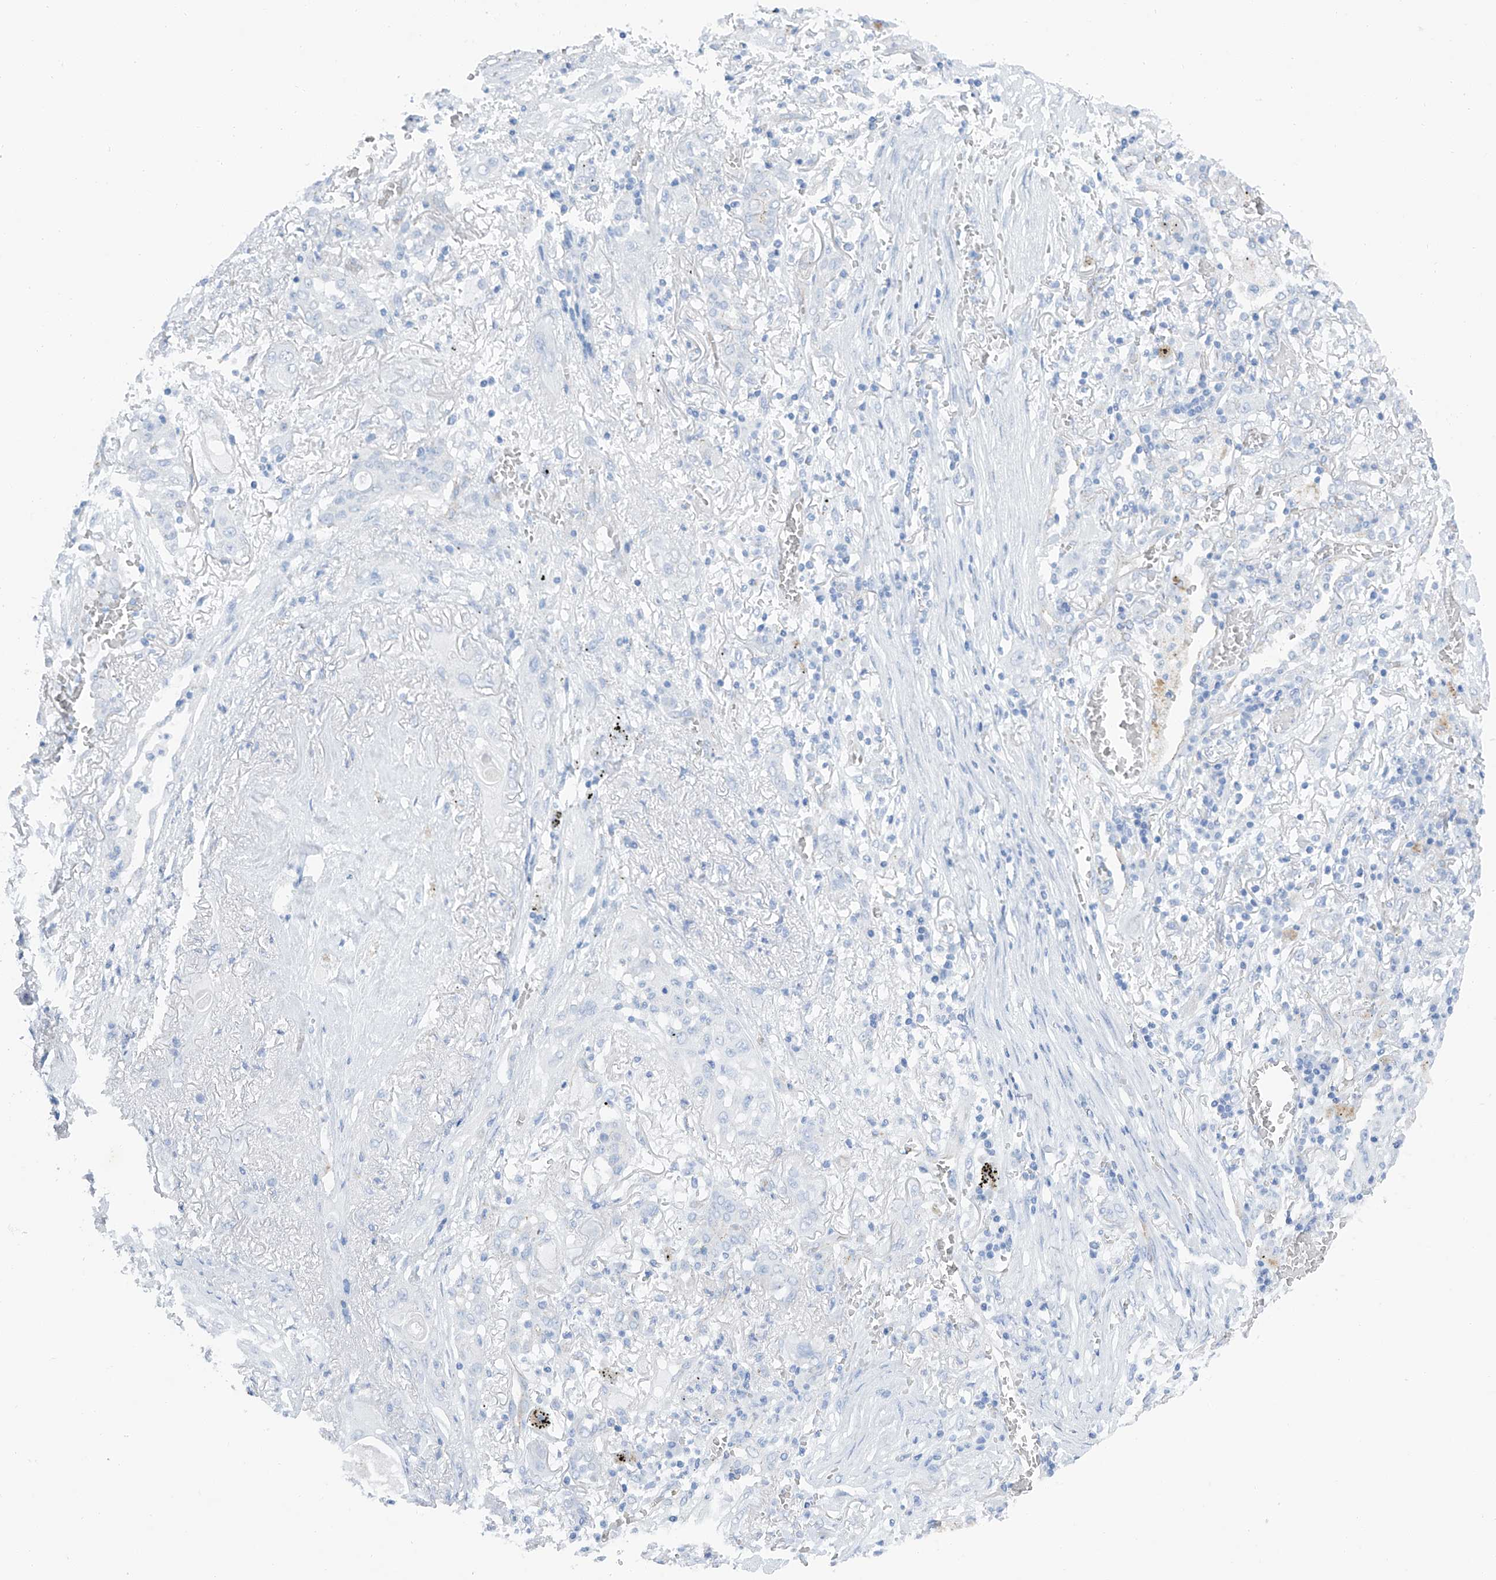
{"staining": {"intensity": "negative", "quantity": "none", "location": "none"}, "tissue": "lung cancer", "cell_type": "Tumor cells", "image_type": "cancer", "snomed": [{"axis": "morphology", "description": "Squamous cell carcinoma, NOS"}, {"axis": "topography", "description": "Lung"}], "caption": "There is no significant staining in tumor cells of squamous cell carcinoma (lung).", "gene": "MAGI1", "patient": {"sex": "female", "age": 47}}